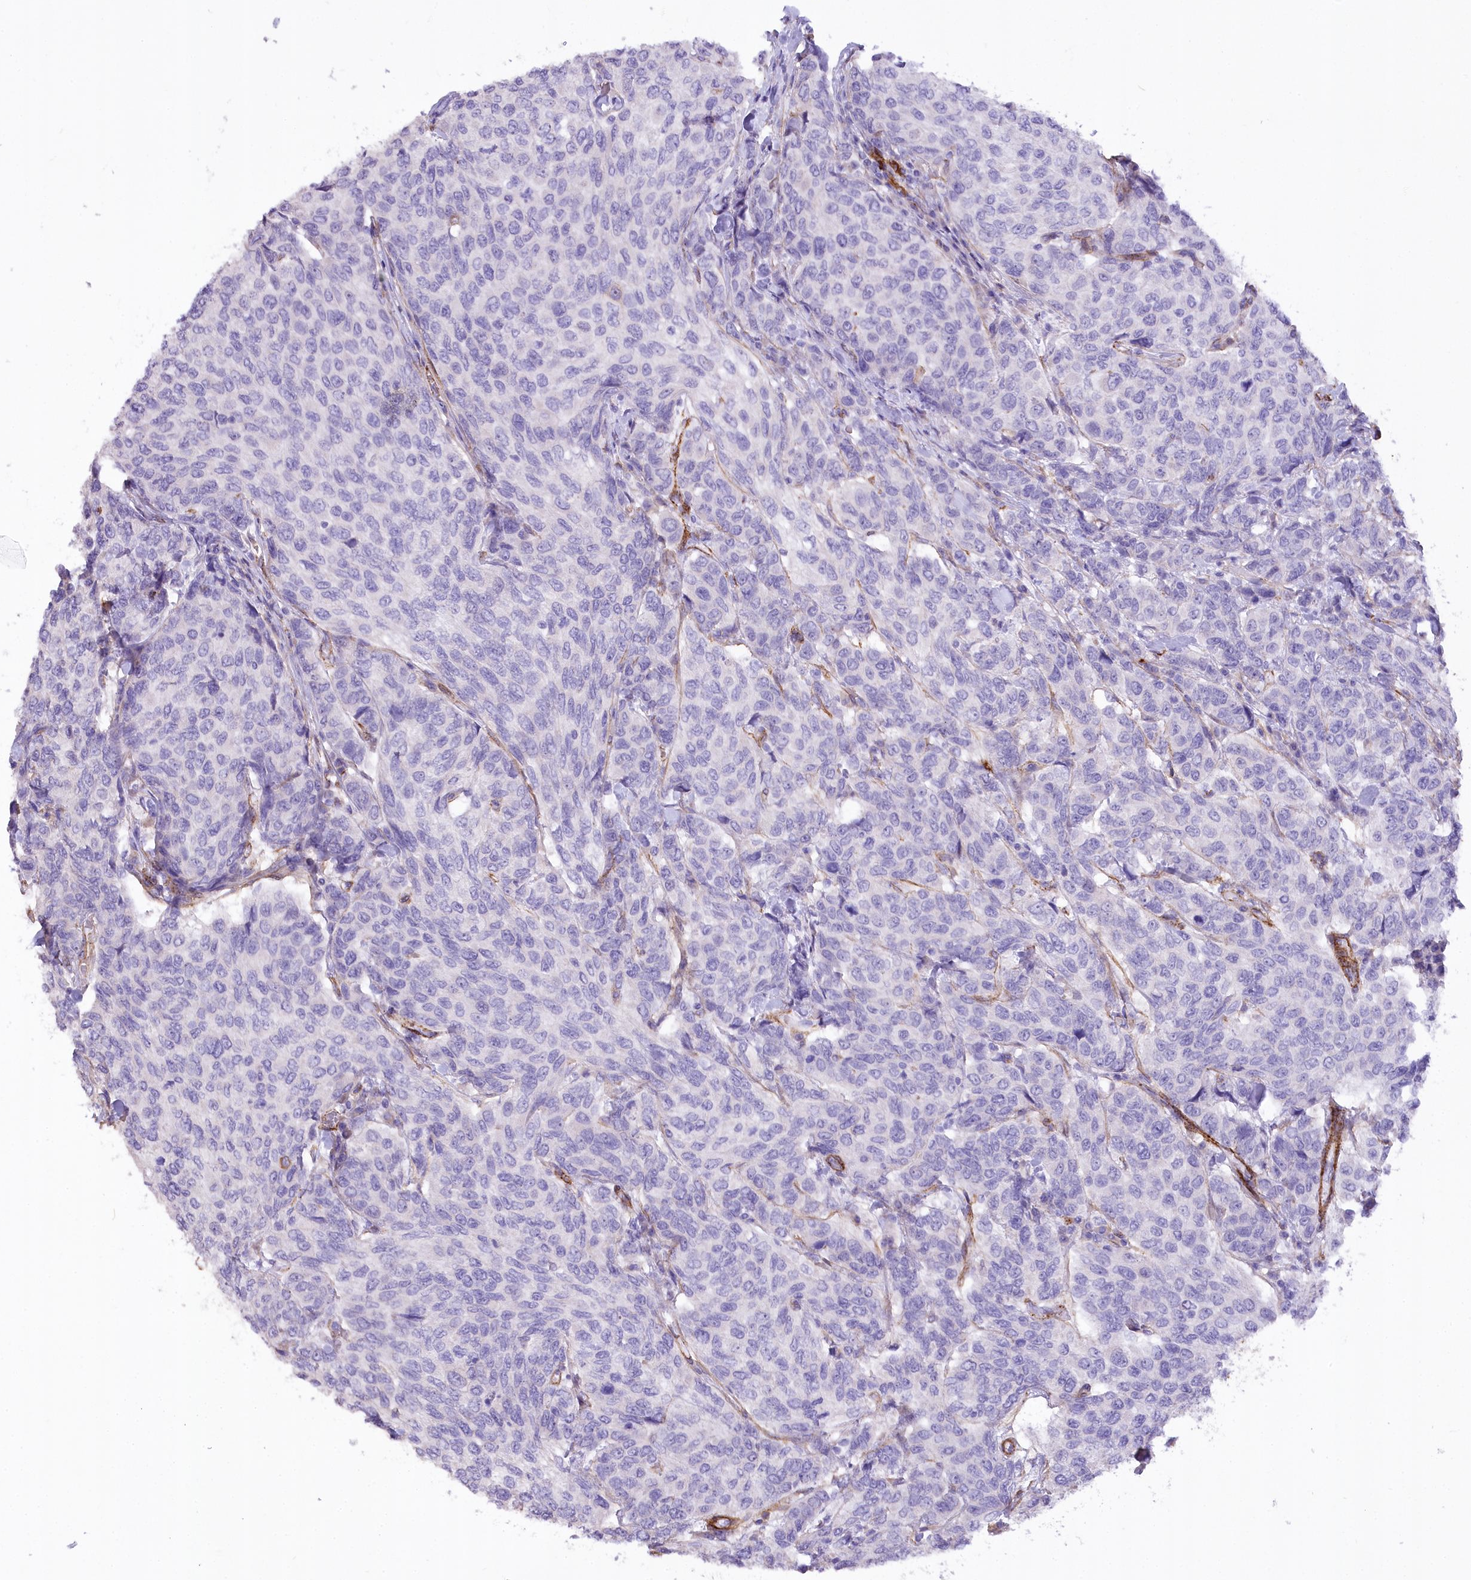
{"staining": {"intensity": "negative", "quantity": "none", "location": "none"}, "tissue": "breast cancer", "cell_type": "Tumor cells", "image_type": "cancer", "snomed": [{"axis": "morphology", "description": "Duct carcinoma"}, {"axis": "topography", "description": "Breast"}], "caption": "Tumor cells are negative for protein expression in human breast cancer. (DAB IHC, high magnification).", "gene": "SYNPO2", "patient": {"sex": "female", "age": 55}}